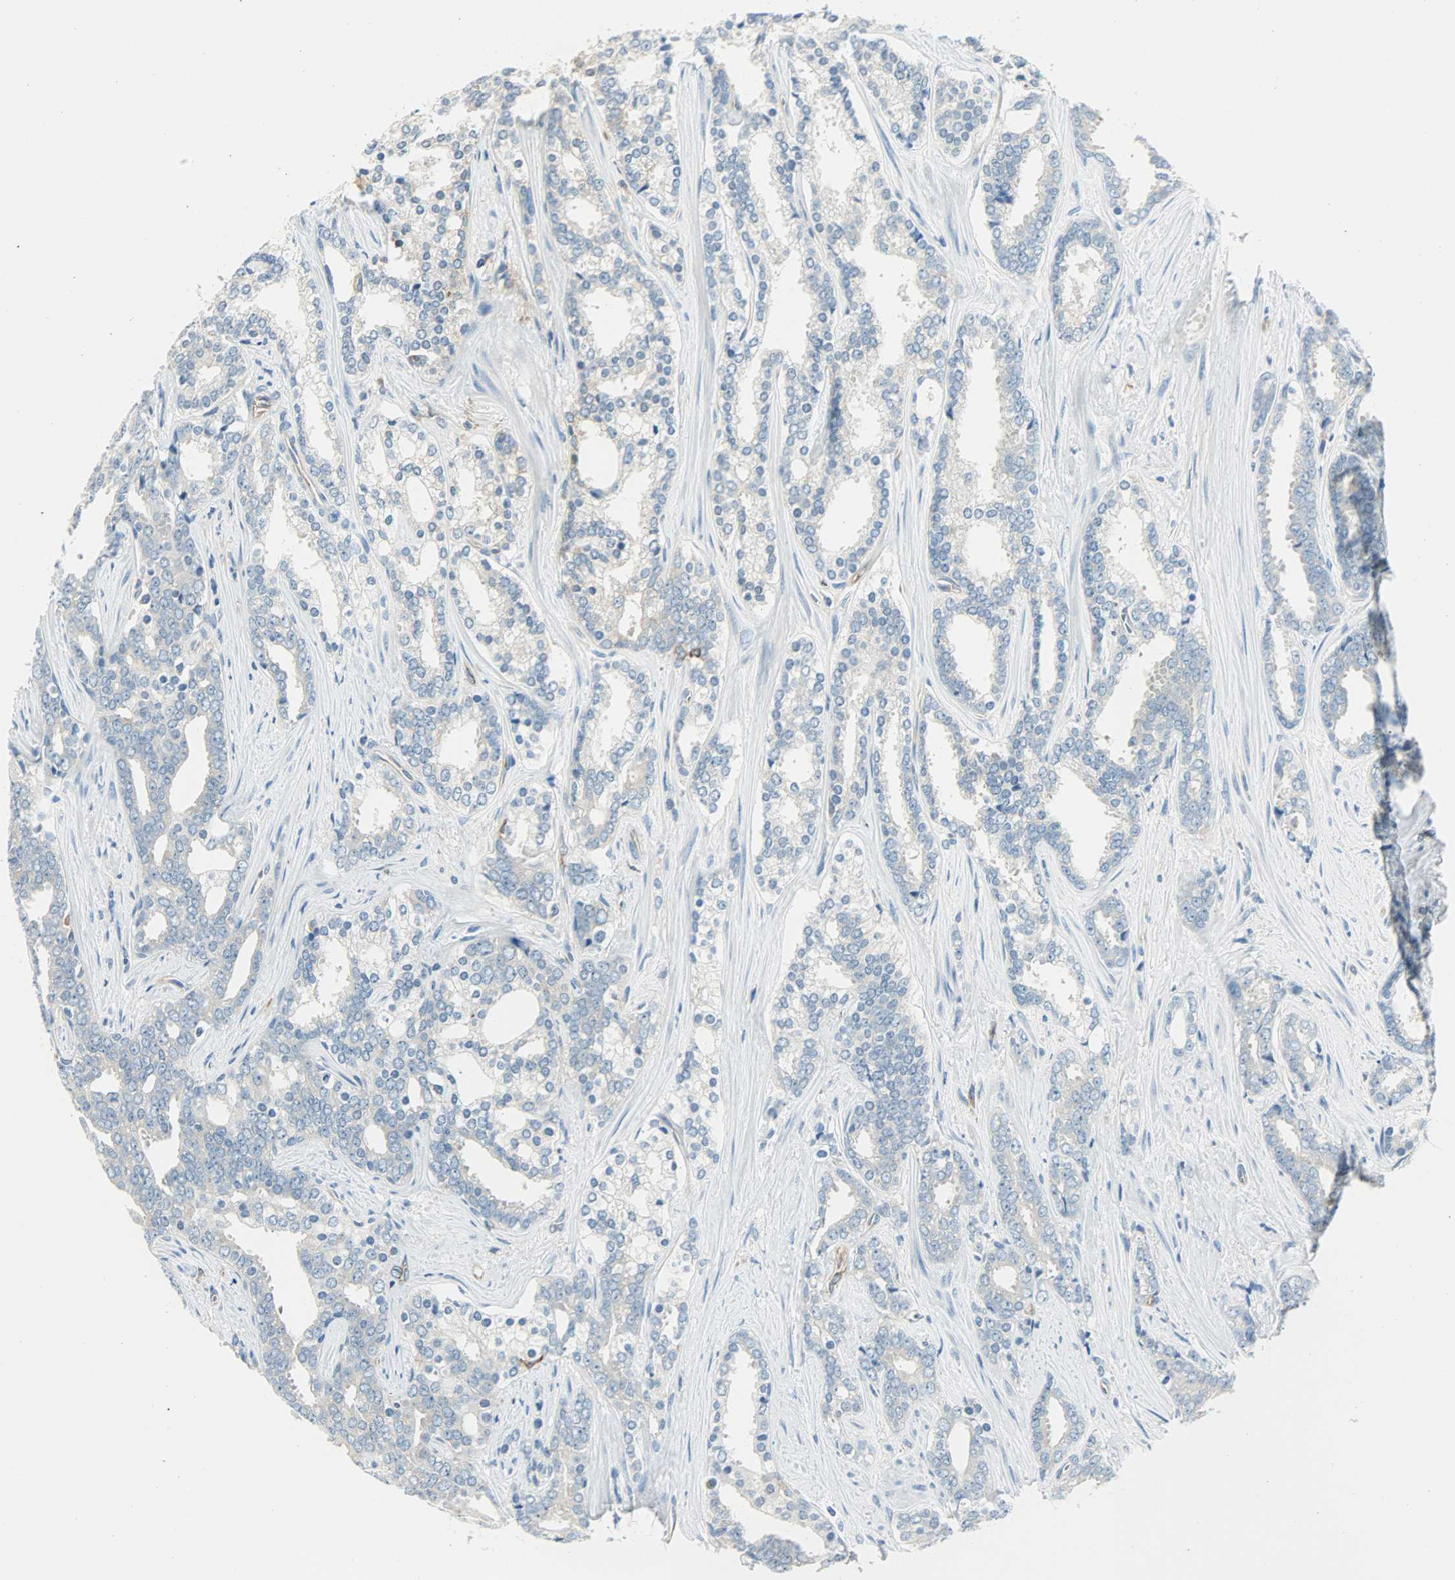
{"staining": {"intensity": "weak", "quantity": "25%-75%", "location": "cytoplasmic/membranous"}, "tissue": "prostate cancer", "cell_type": "Tumor cells", "image_type": "cancer", "snomed": [{"axis": "morphology", "description": "Adenocarcinoma, High grade"}, {"axis": "topography", "description": "Prostate"}], "caption": "DAB (3,3'-diaminobenzidine) immunohistochemical staining of human prostate high-grade adenocarcinoma reveals weak cytoplasmic/membranous protein staining in approximately 25%-75% of tumor cells. Nuclei are stained in blue.", "gene": "WARS1", "patient": {"sex": "male", "age": 67}}